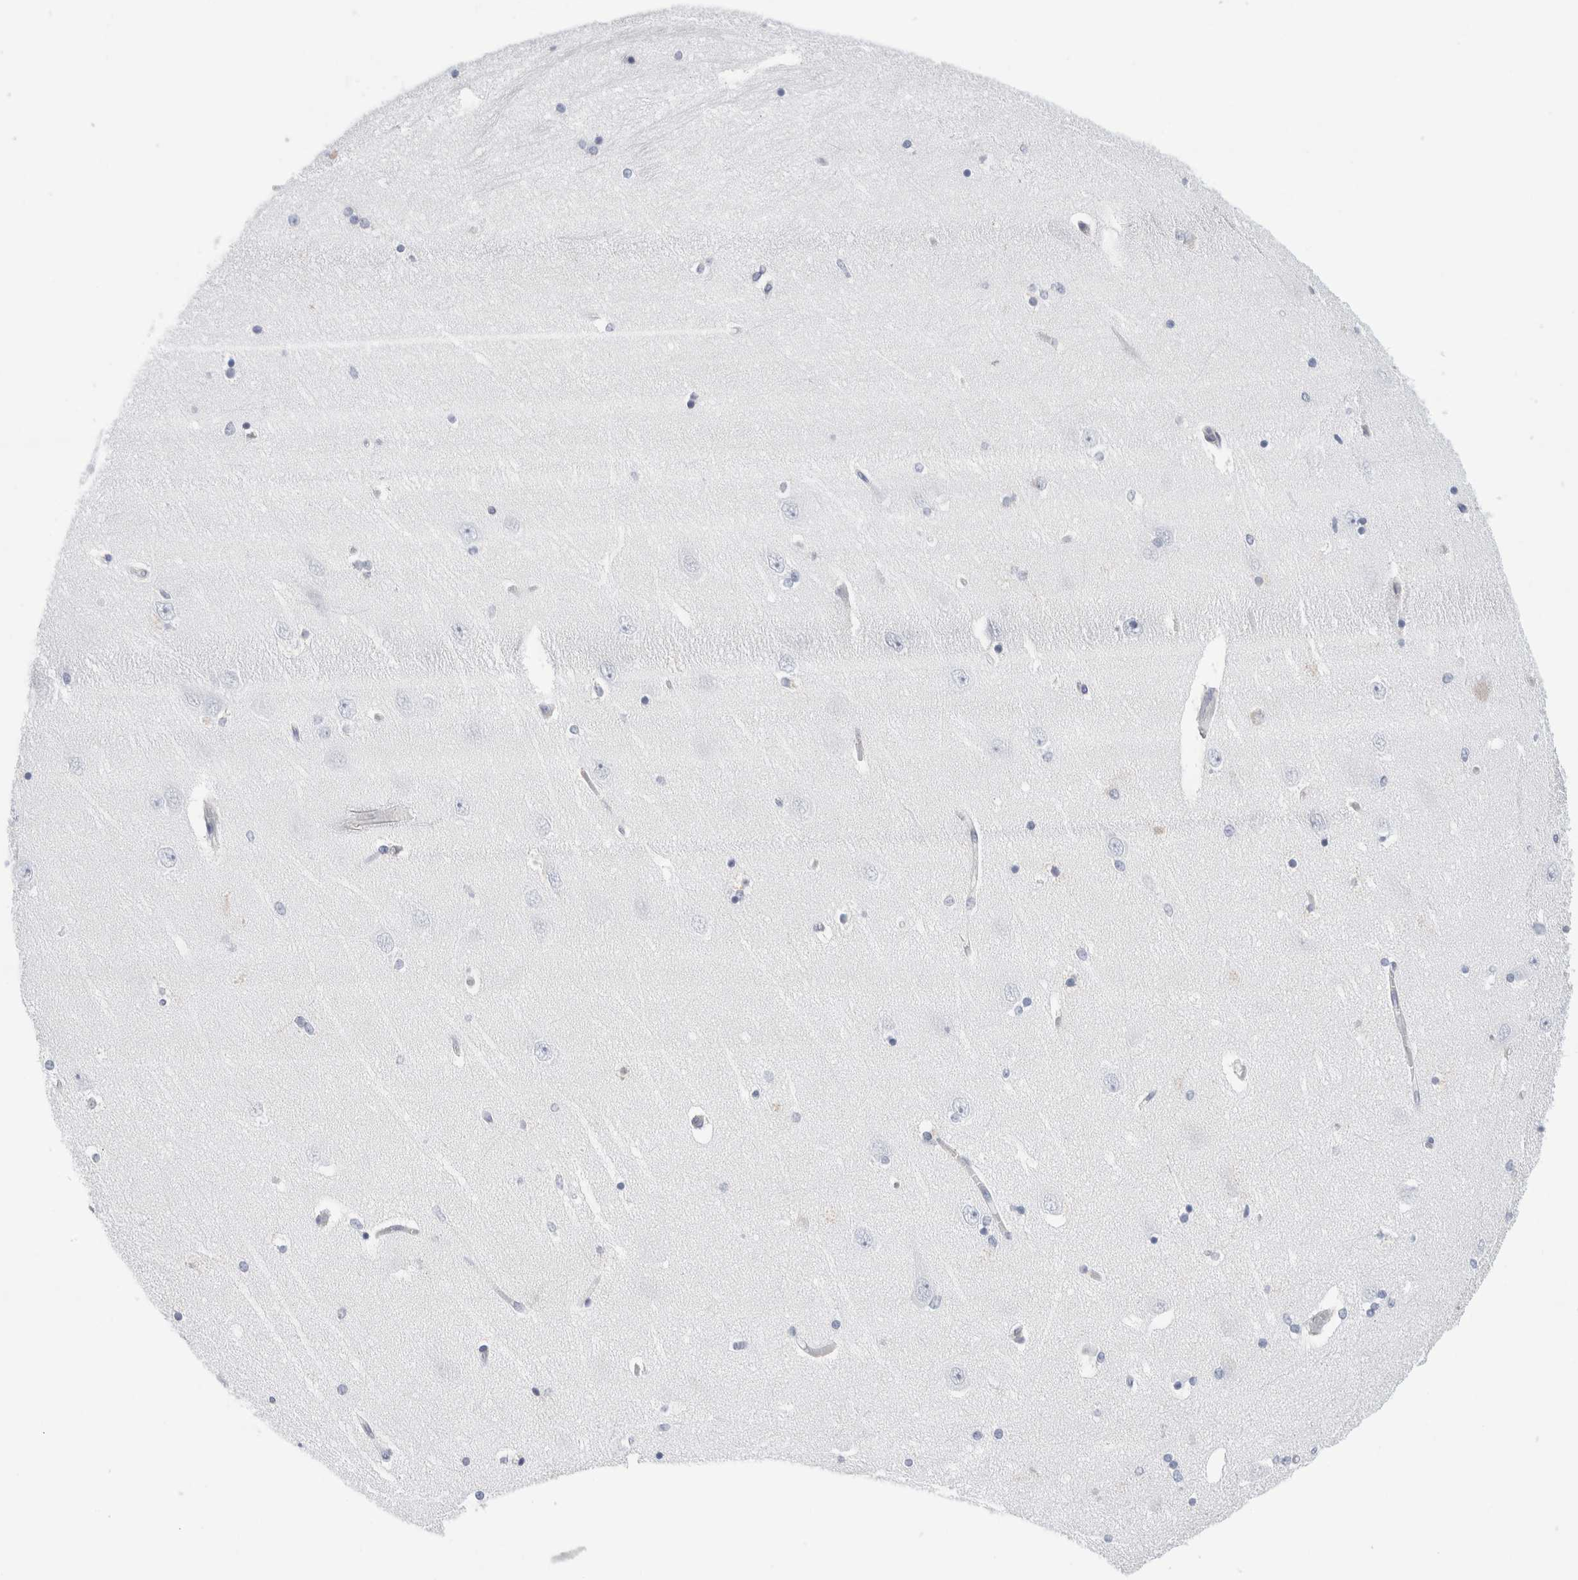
{"staining": {"intensity": "negative", "quantity": "none", "location": "none"}, "tissue": "hippocampus", "cell_type": "Glial cells", "image_type": "normal", "snomed": [{"axis": "morphology", "description": "Normal tissue, NOS"}, {"axis": "topography", "description": "Hippocampus"}], "caption": "IHC micrograph of unremarkable hippocampus: hippocampus stained with DAB shows no significant protein staining in glial cells. (Stains: DAB (3,3'-diaminobenzidine) IHC with hematoxylin counter stain, Microscopy: brightfield microscopy at high magnification).", "gene": "ECHDC2", "patient": {"sex": "female", "age": 54}}